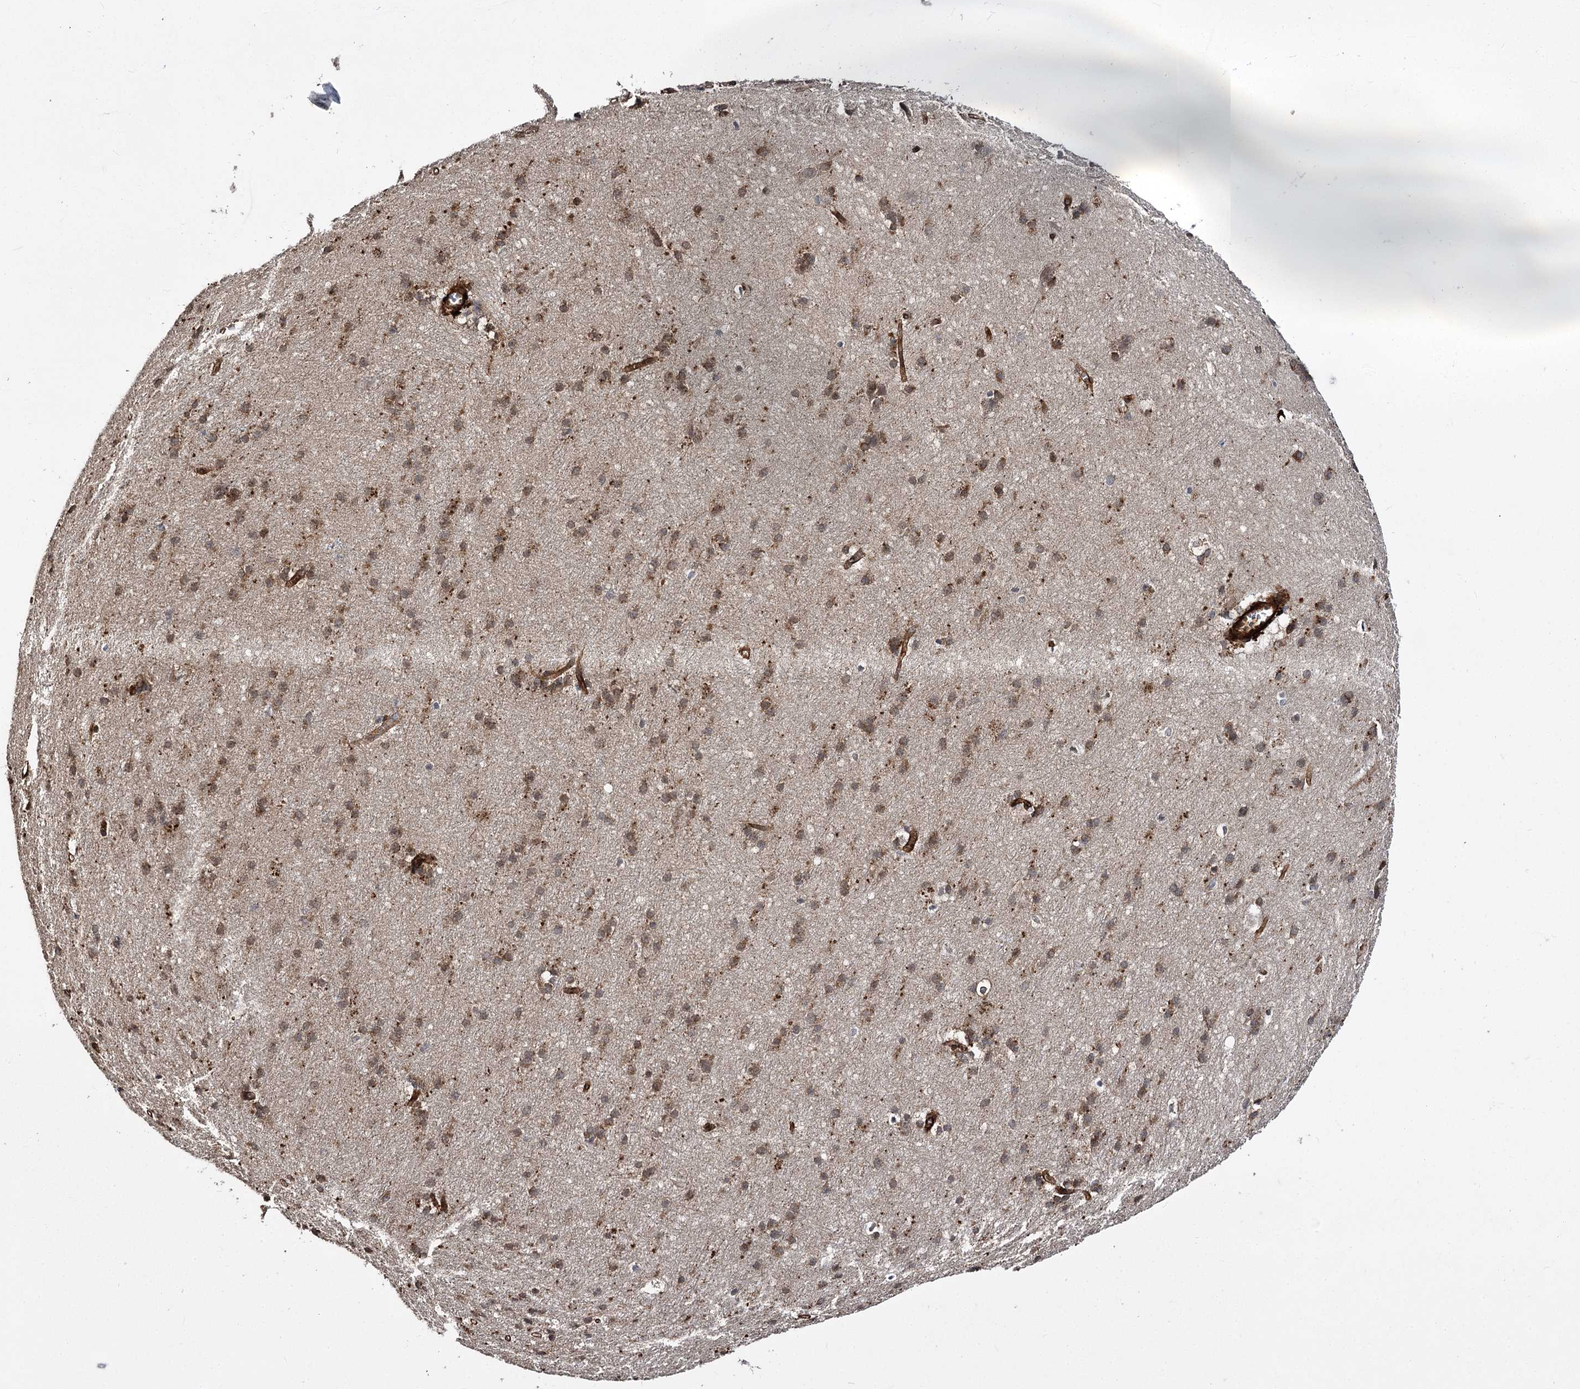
{"staining": {"intensity": "strong", "quantity": ">75%", "location": "cytoplasmic/membranous"}, "tissue": "cerebral cortex", "cell_type": "Endothelial cells", "image_type": "normal", "snomed": [{"axis": "morphology", "description": "Normal tissue, NOS"}, {"axis": "topography", "description": "Cerebral cortex"}], "caption": "The micrograph exhibits immunohistochemical staining of unremarkable cerebral cortex. There is strong cytoplasmic/membranous positivity is present in approximately >75% of endothelial cells.", "gene": "MYO1C", "patient": {"sex": "male", "age": 54}}